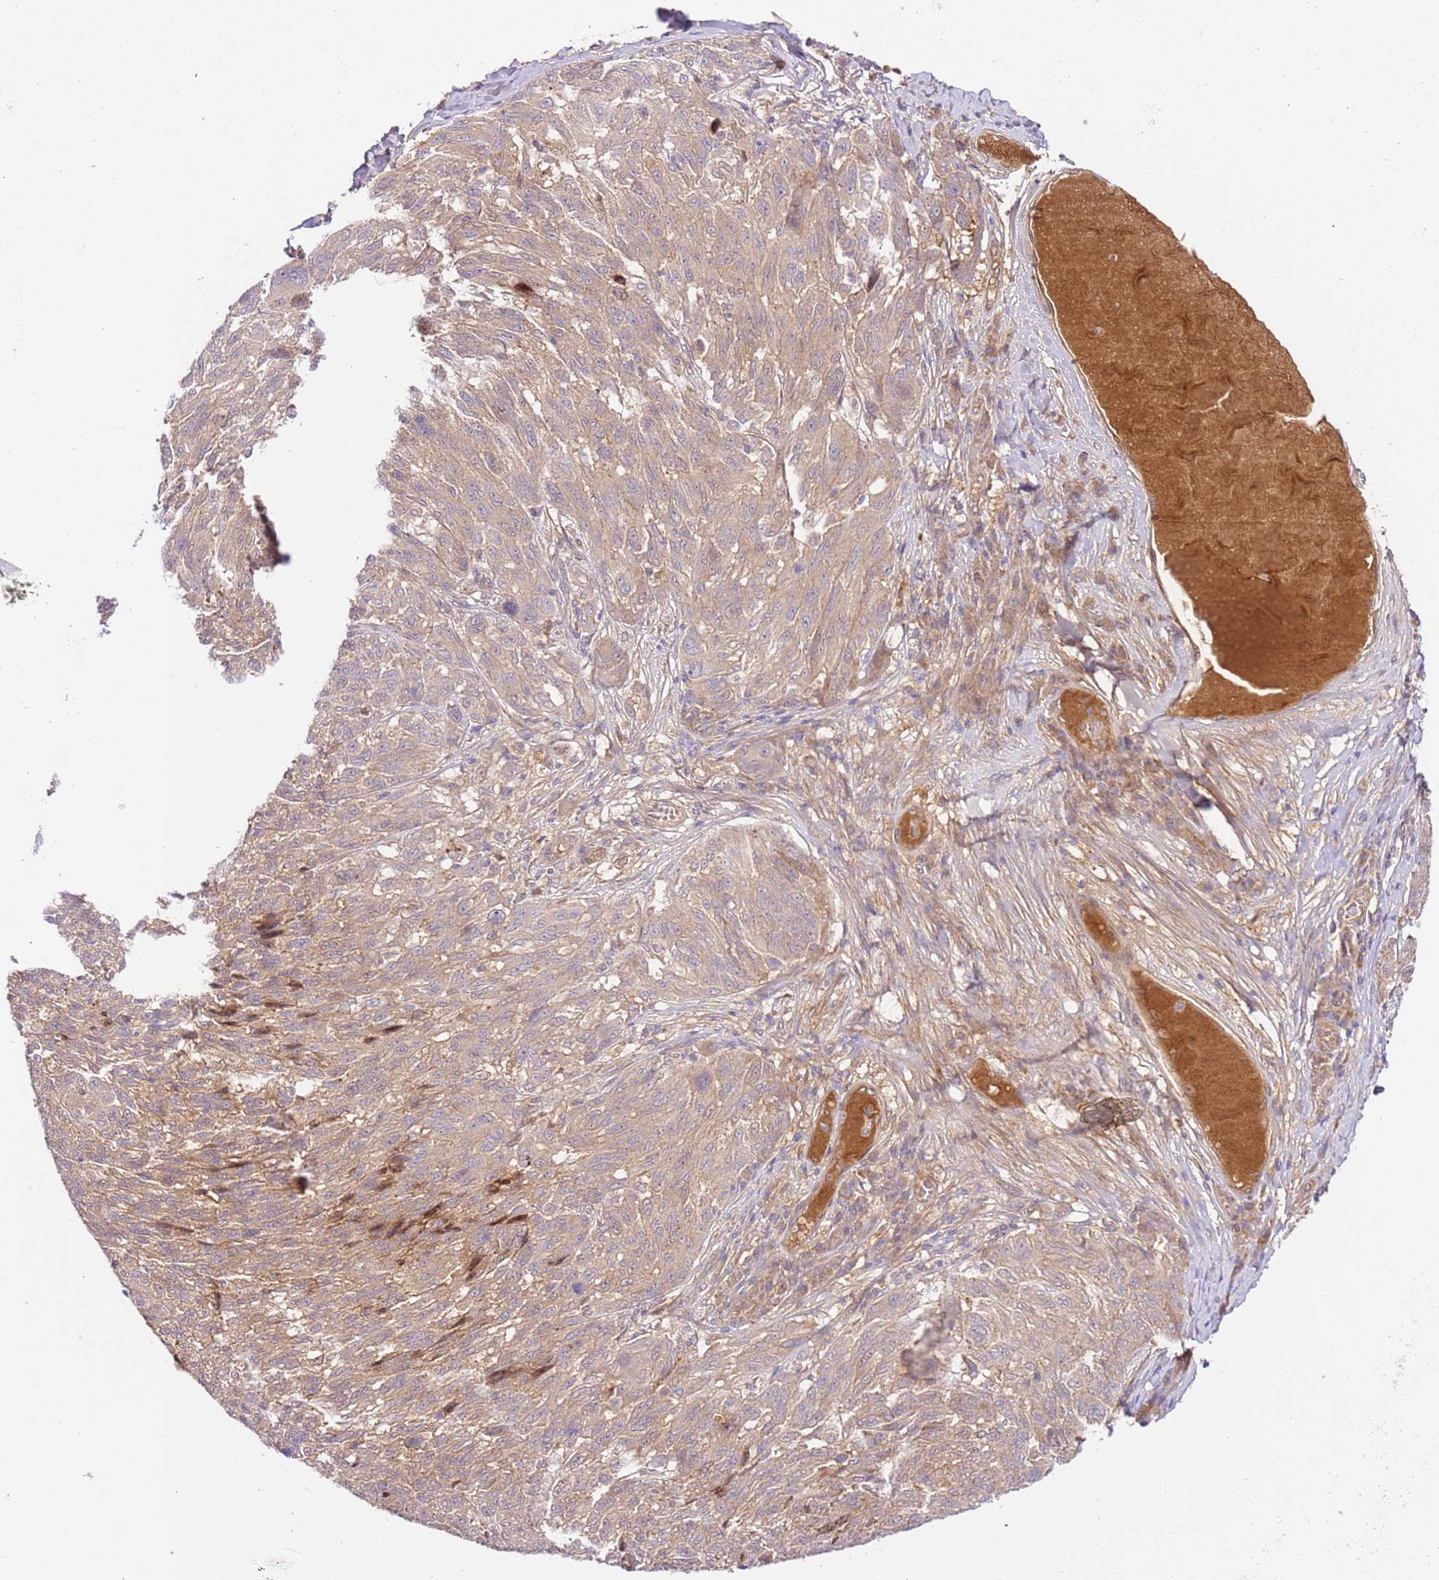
{"staining": {"intensity": "weak", "quantity": "25%-75%", "location": "cytoplasmic/membranous"}, "tissue": "melanoma", "cell_type": "Tumor cells", "image_type": "cancer", "snomed": [{"axis": "morphology", "description": "Malignant melanoma, NOS"}, {"axis": "topography", "description": "Skin"}], "caption": "Protein expression analysis of malignant melanoma exhibits weak cytoplasmic/membranous positivity in approximately 25%-75% of tumor cells.", "gene": "C8G", "patient": {"sex": "male", "age": 53}}